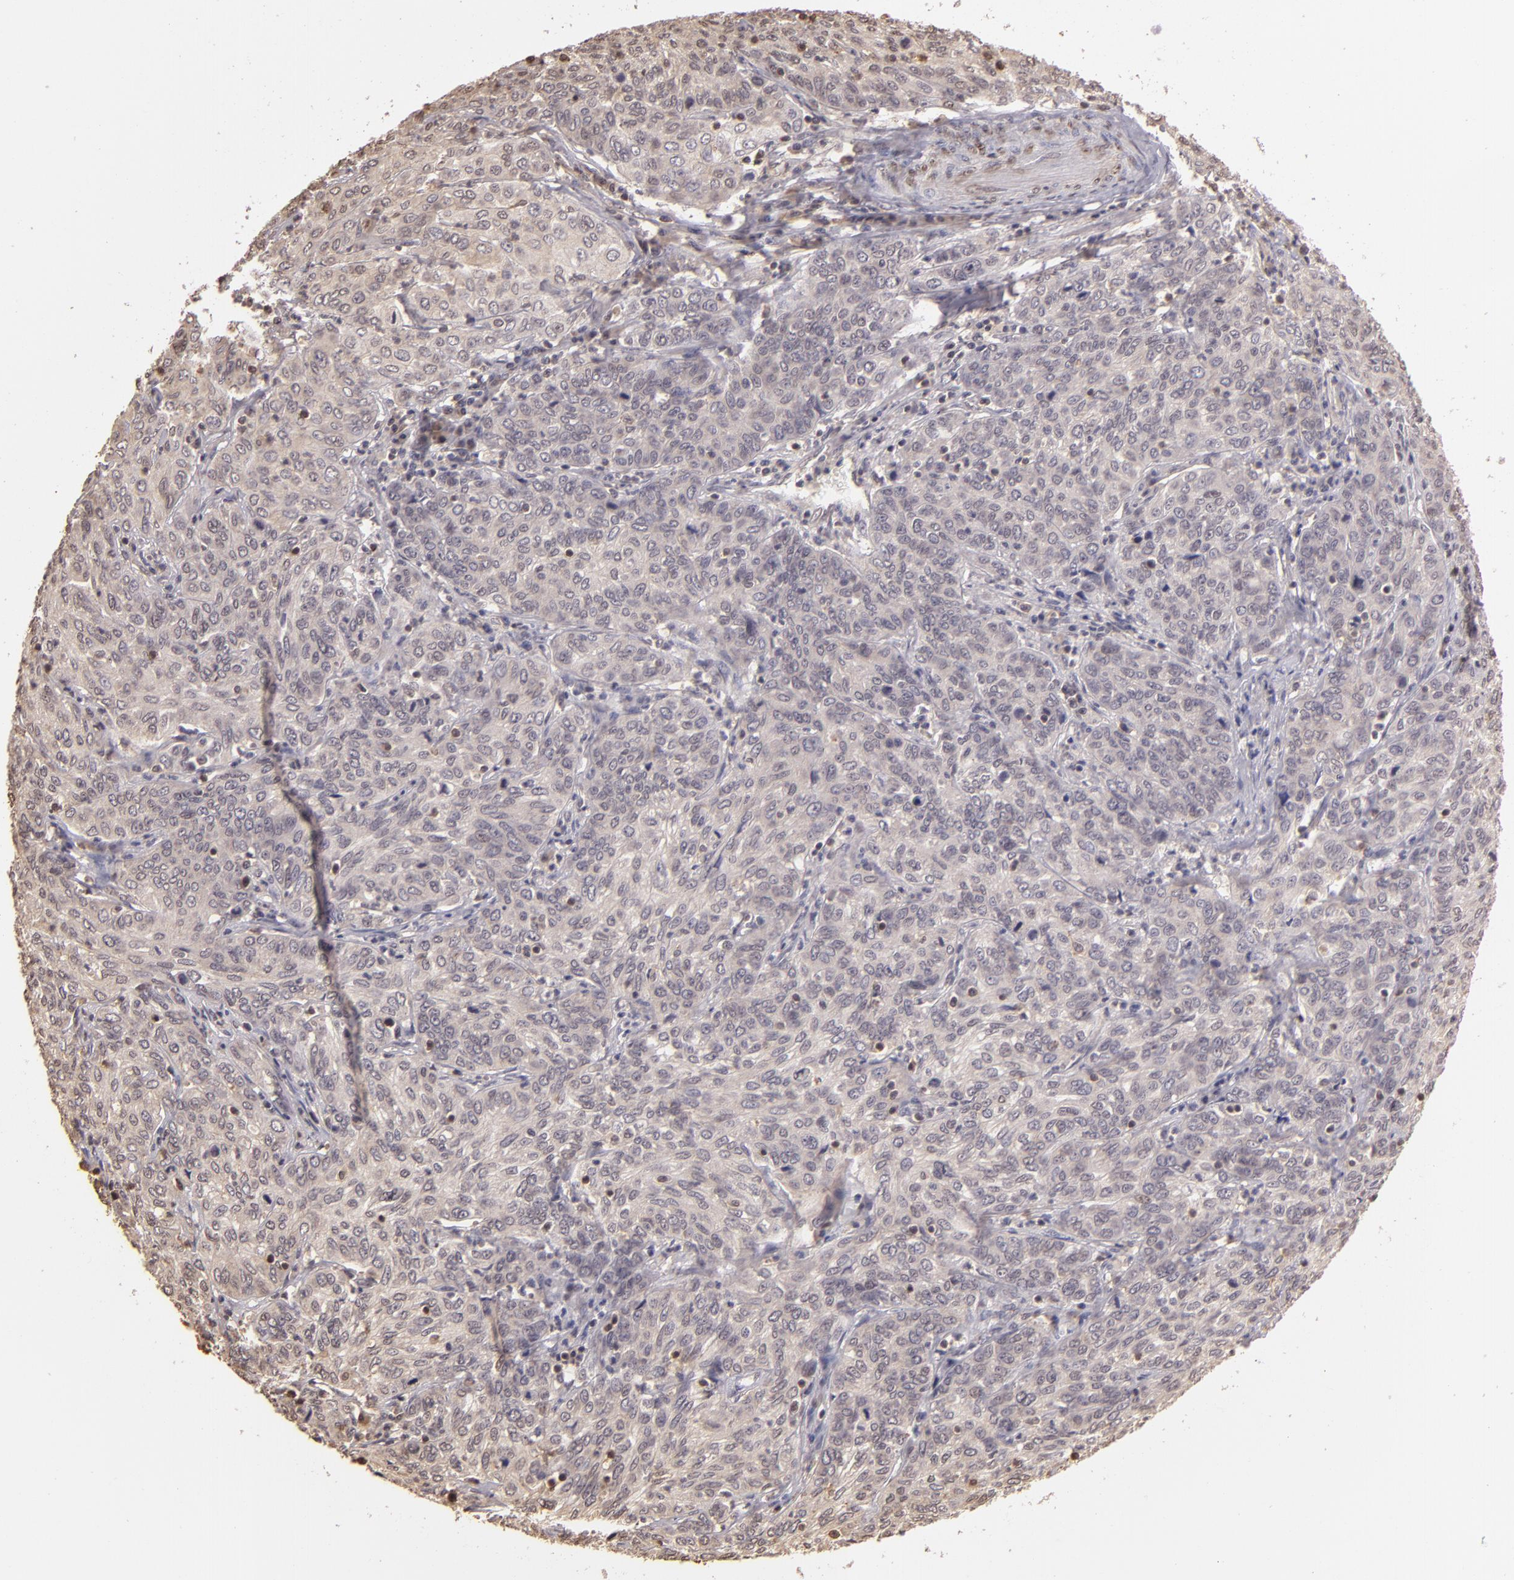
{"staining": {"intensity": "negative", "quantity": "none", "location": "none"}, "tissue": "cervical cancer", "cell_type": "Tumor cells", "image_type": "cancer", "snomed": [{"axis": "morphology", "description": "Squamous cell carcinoma, NOS"}, {"axis": "topography", "description": "Cervix"}], "caption": "Tumor cells show no significant protein positivity in cervical cancer (squamous cell carcinoma). (Brightfield microscopy of DAB IHC at high magnification).", "gene": "ARPC2", "patient": {"sex": "female", "age": 38}}